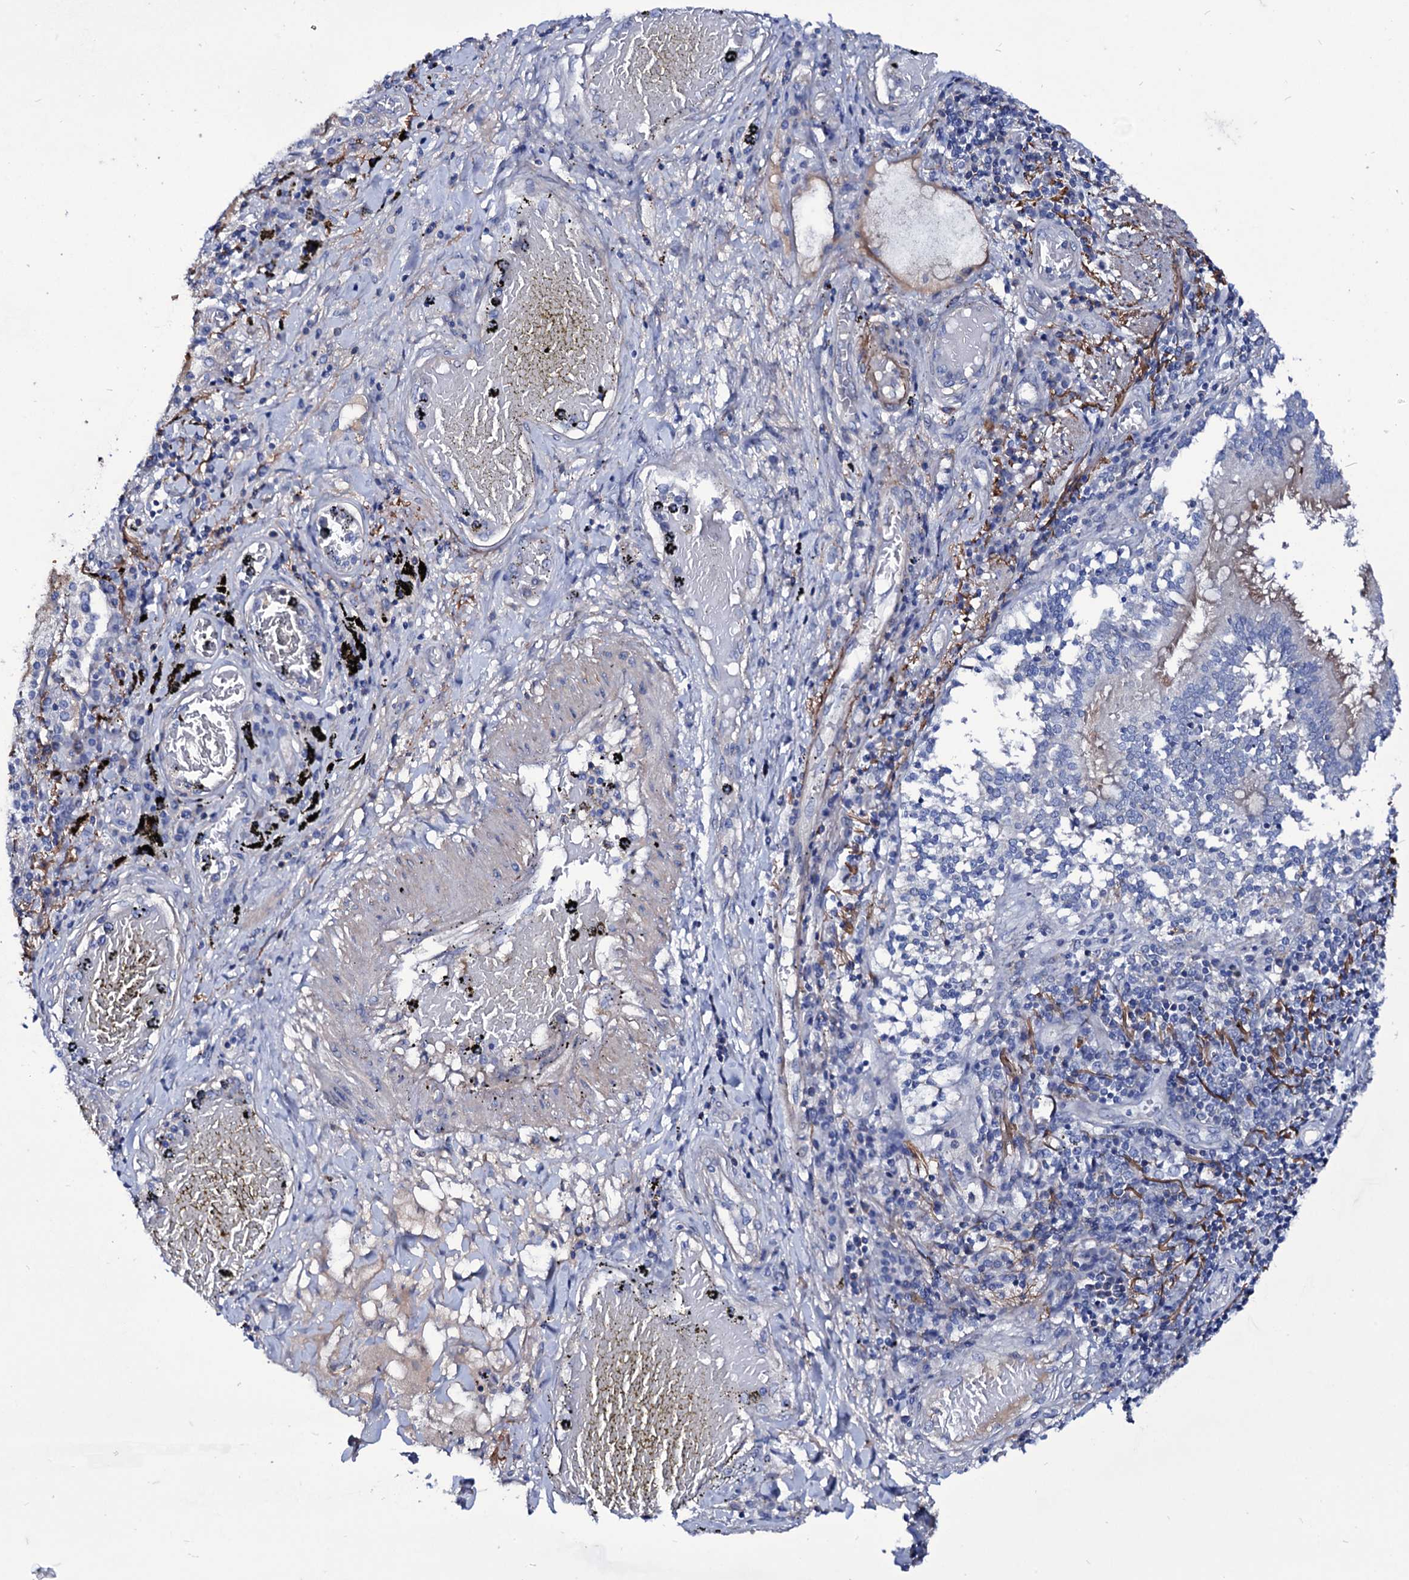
{"staining": {"intensity": "negative", "quantity": "none", "location": "none"}, "tissue": "lung cancer", "cell_type": "Tumor cells", "image_type": "cancer", "snomed": [{"axis": "morphology", "description": "Squamous cell carcinoma, NOS"}, {"axis": "topography", "description": "Lung"}], "caption": "DAB (3,3'-diaminobenzidine) immunohistochemical staining of squamous cell carcinoma (lung) reveals no significant positivity in tumor cells.", "gene": "AXL", "patient": {"sex": "male", "age": 65}}